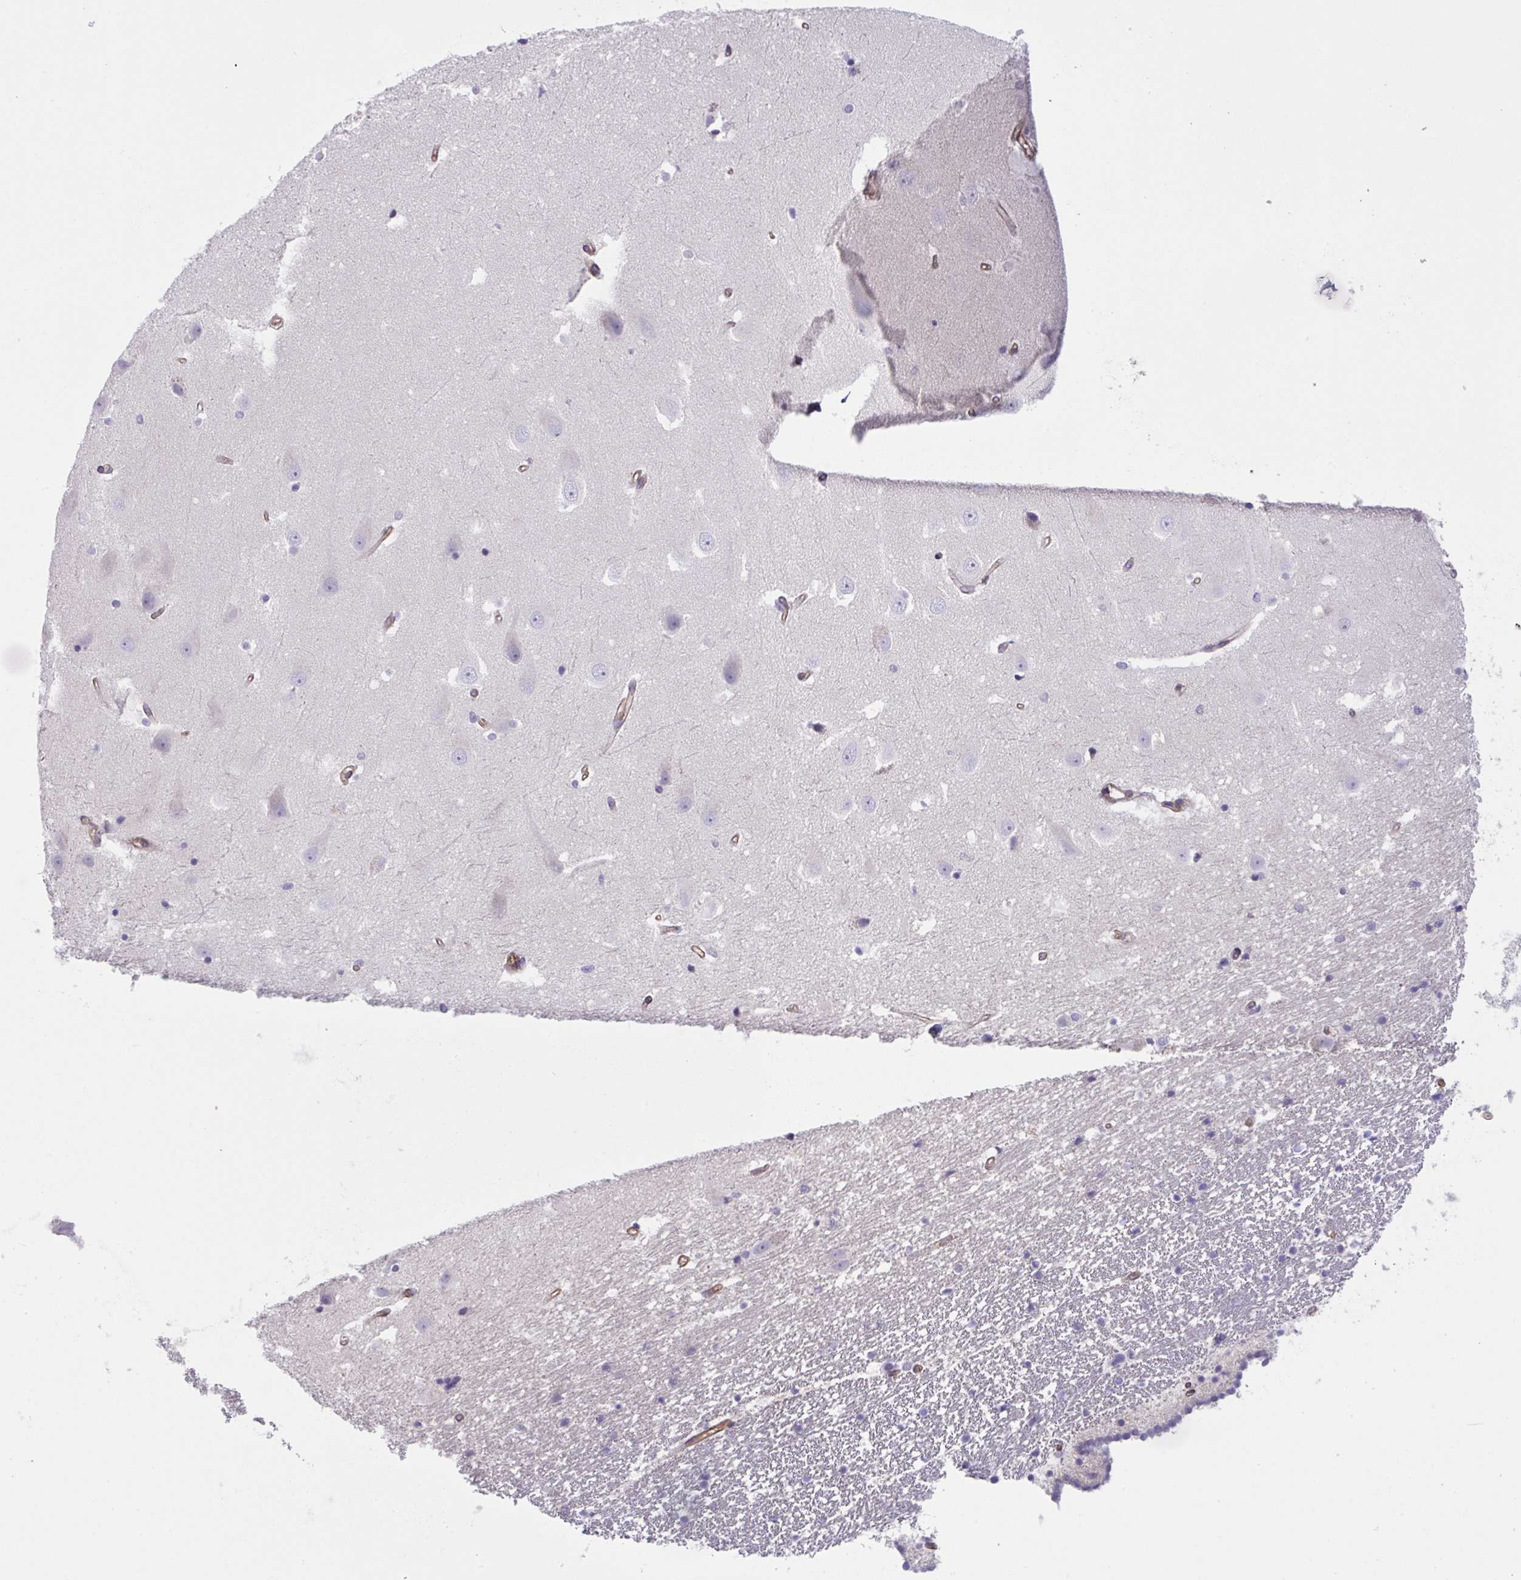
{"staining": {"intensity": "negative", "quantity": "none", "location": "none"}, "tissue": "hippocampus", "cell_type": "Glial cells", "image_type": "normal", "snomed": [{"axis": "morphology", "description": "Normal tissue, NOS"}, {"axis": "topography", "description": "Hippocampus"}], "caption": "Immunohistochemistry (IHC) image of unremarkable hippocampus stained for a protein (brown), which demonstrates no expression in glial cells. (Brightfield microscopy of DAB (3,3'-diaminobenzidine) immunohistochemistry (IHC) at high magnification).", "gene": "RHOXF1", "patient": {"sex": "male", "age": 63}}